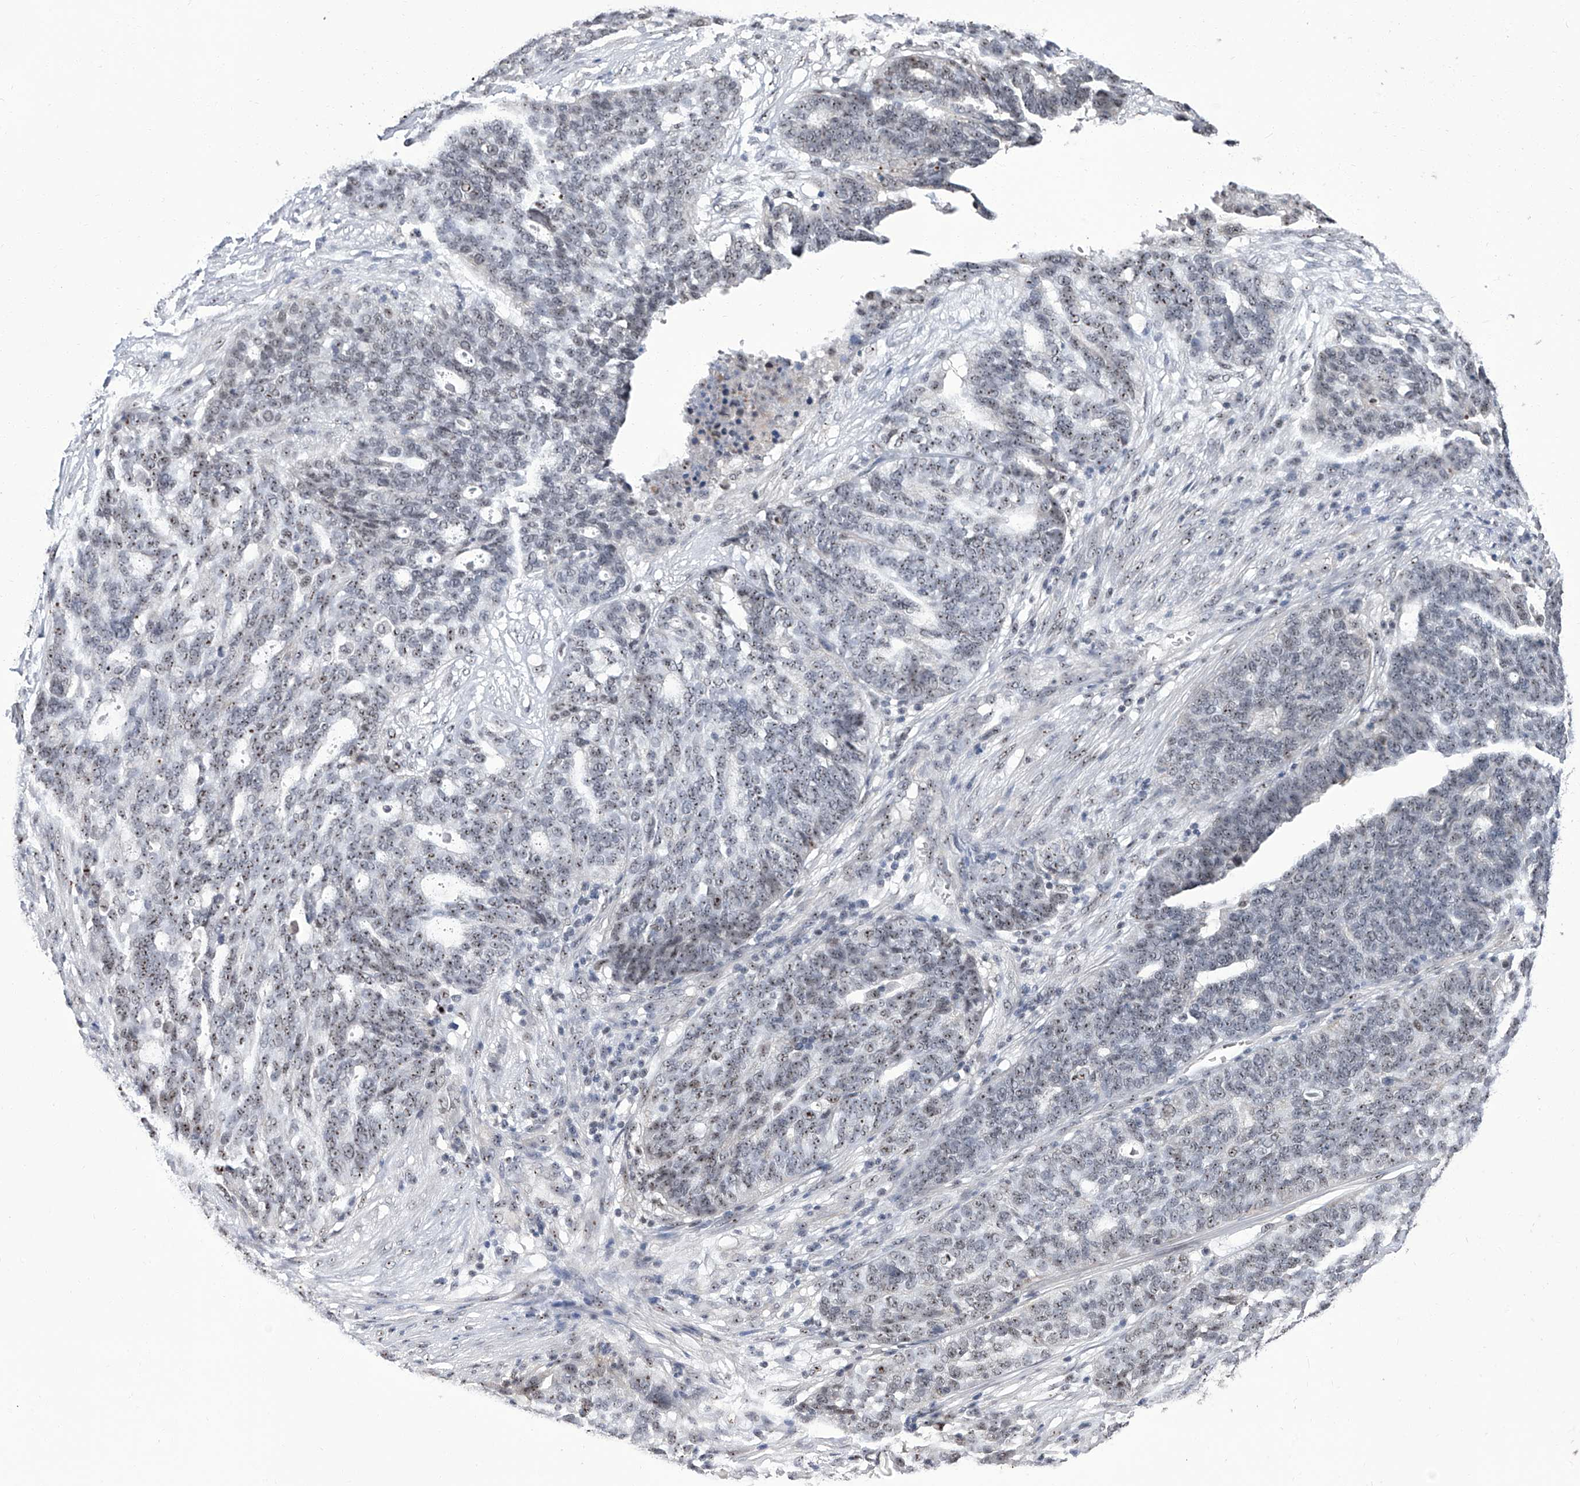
{"staining": {"intensity": "weak", "quantity": ">75%", "location": "nuclear"}, "tissue": "ovarian cancer", "cell_type": "Tumor cells", "image_type": "cancer", "snomed": [{"axis": "morphology", "description": "Cystadenocarcinoma, serous, NOS"}, {"axis": "topography", "description": "Ovary"}], "caption": "This micrograph exhibits serous cystadenocarcinoma (ovarian) stained with immunohistochemistry (IHC) to label a protein in brown. The nuclear of tumor cells show weak positivity for the protein. Nuclei are counter-stained blue.", "gene": "CMTR1", "patient": {"sex": "female", "age": 59}}